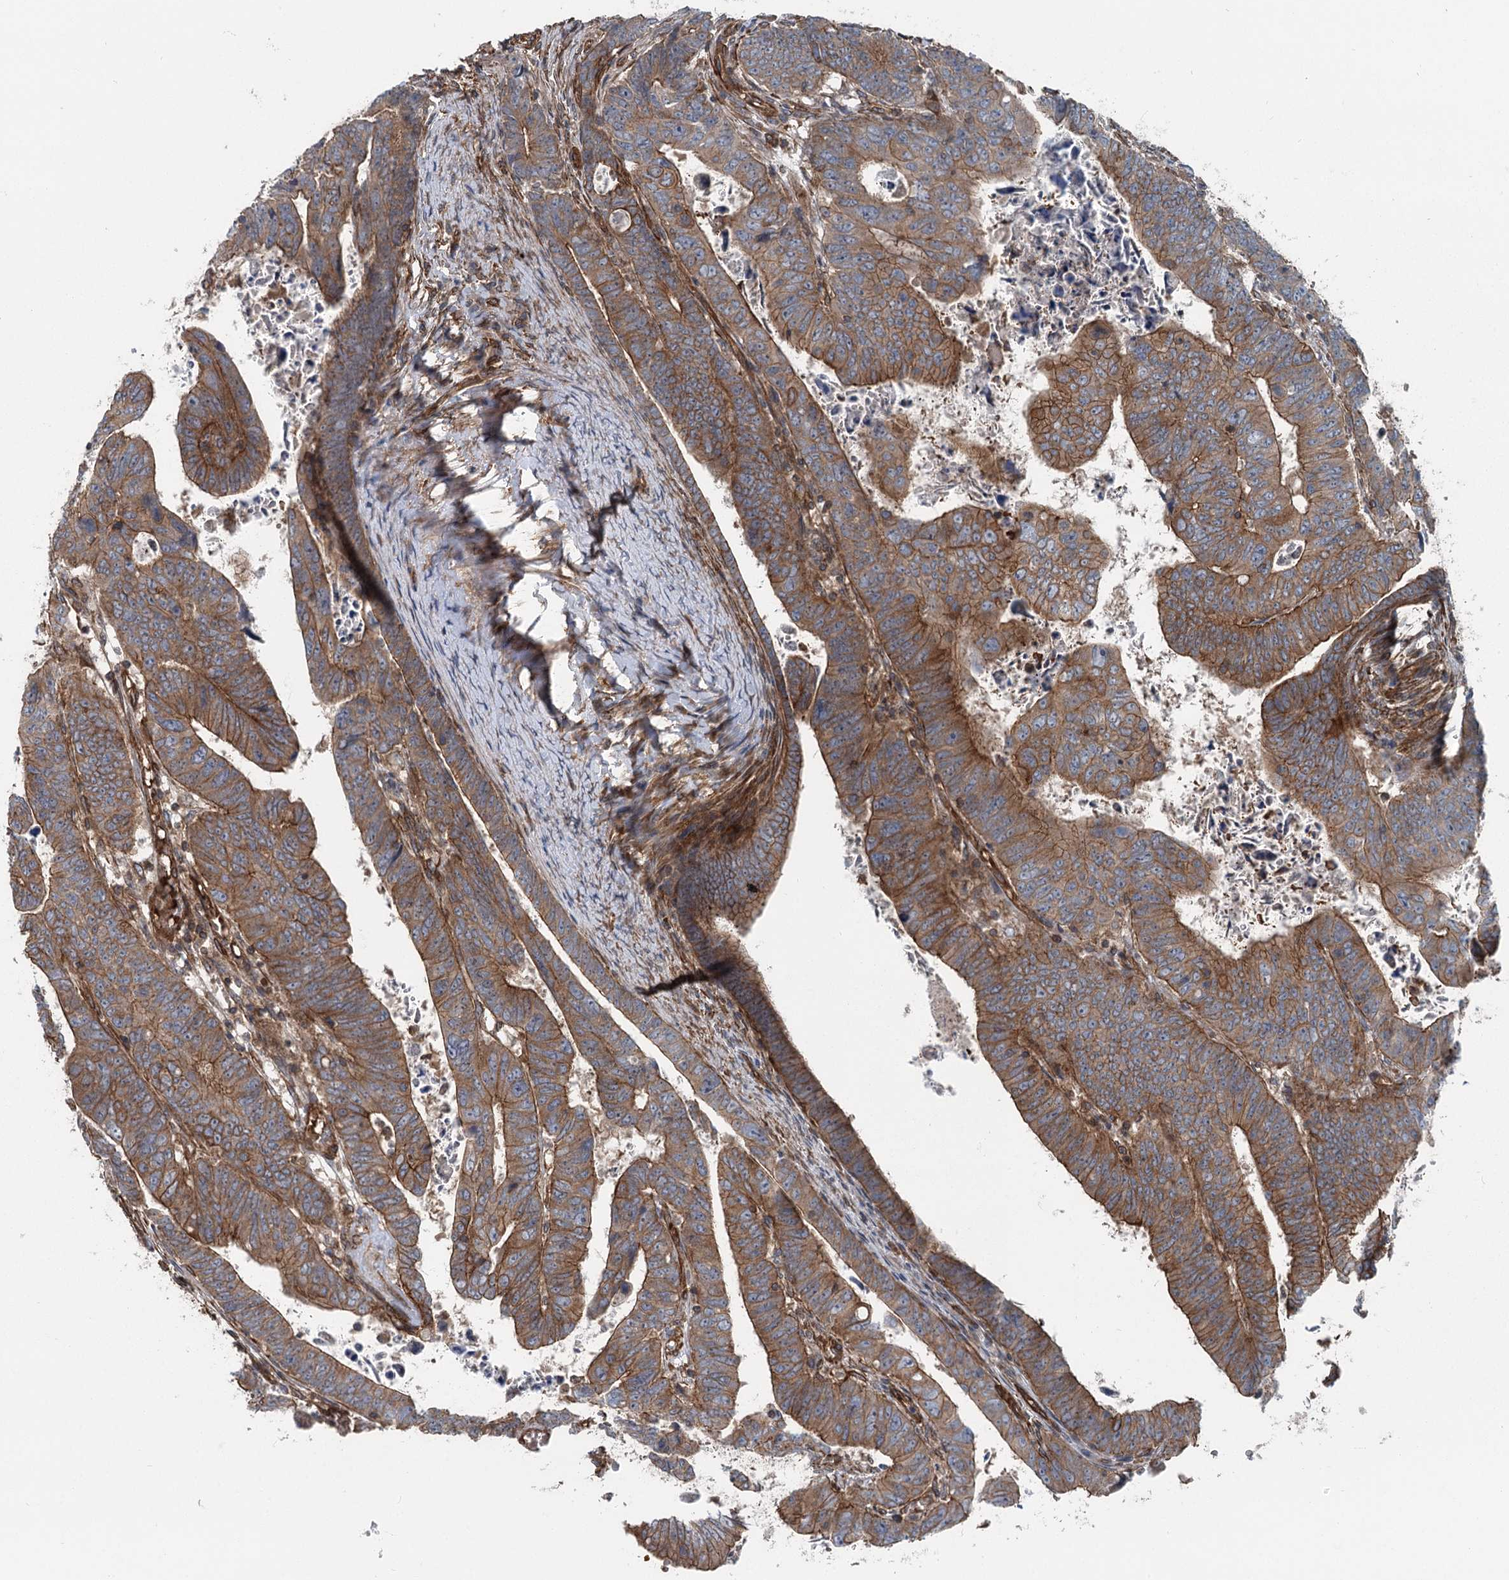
{"staining": {"intensity": "moderate", "quantity": ">75%", "location": "cytoplasmic/membranous"}, "tissue": "colorectal cancer", "cell_type": "Tumor cells", "image_type": "cancer", "snomed": [{"axis": "morphology", "description": "Normal tissue, NOS"}, {"axis": "morphology", "description": "Adenocarcinoma, NOS"}, {"axis": "topography", "description": "Rectum"}], "caption": "Moderate cytoplasmic/membranous positivity is present in approximately >75% of tumor cells in colorectal adenocarcinoma.", "gene": "IQSEC1", "patient": {"sex": "female", "age": 65}}